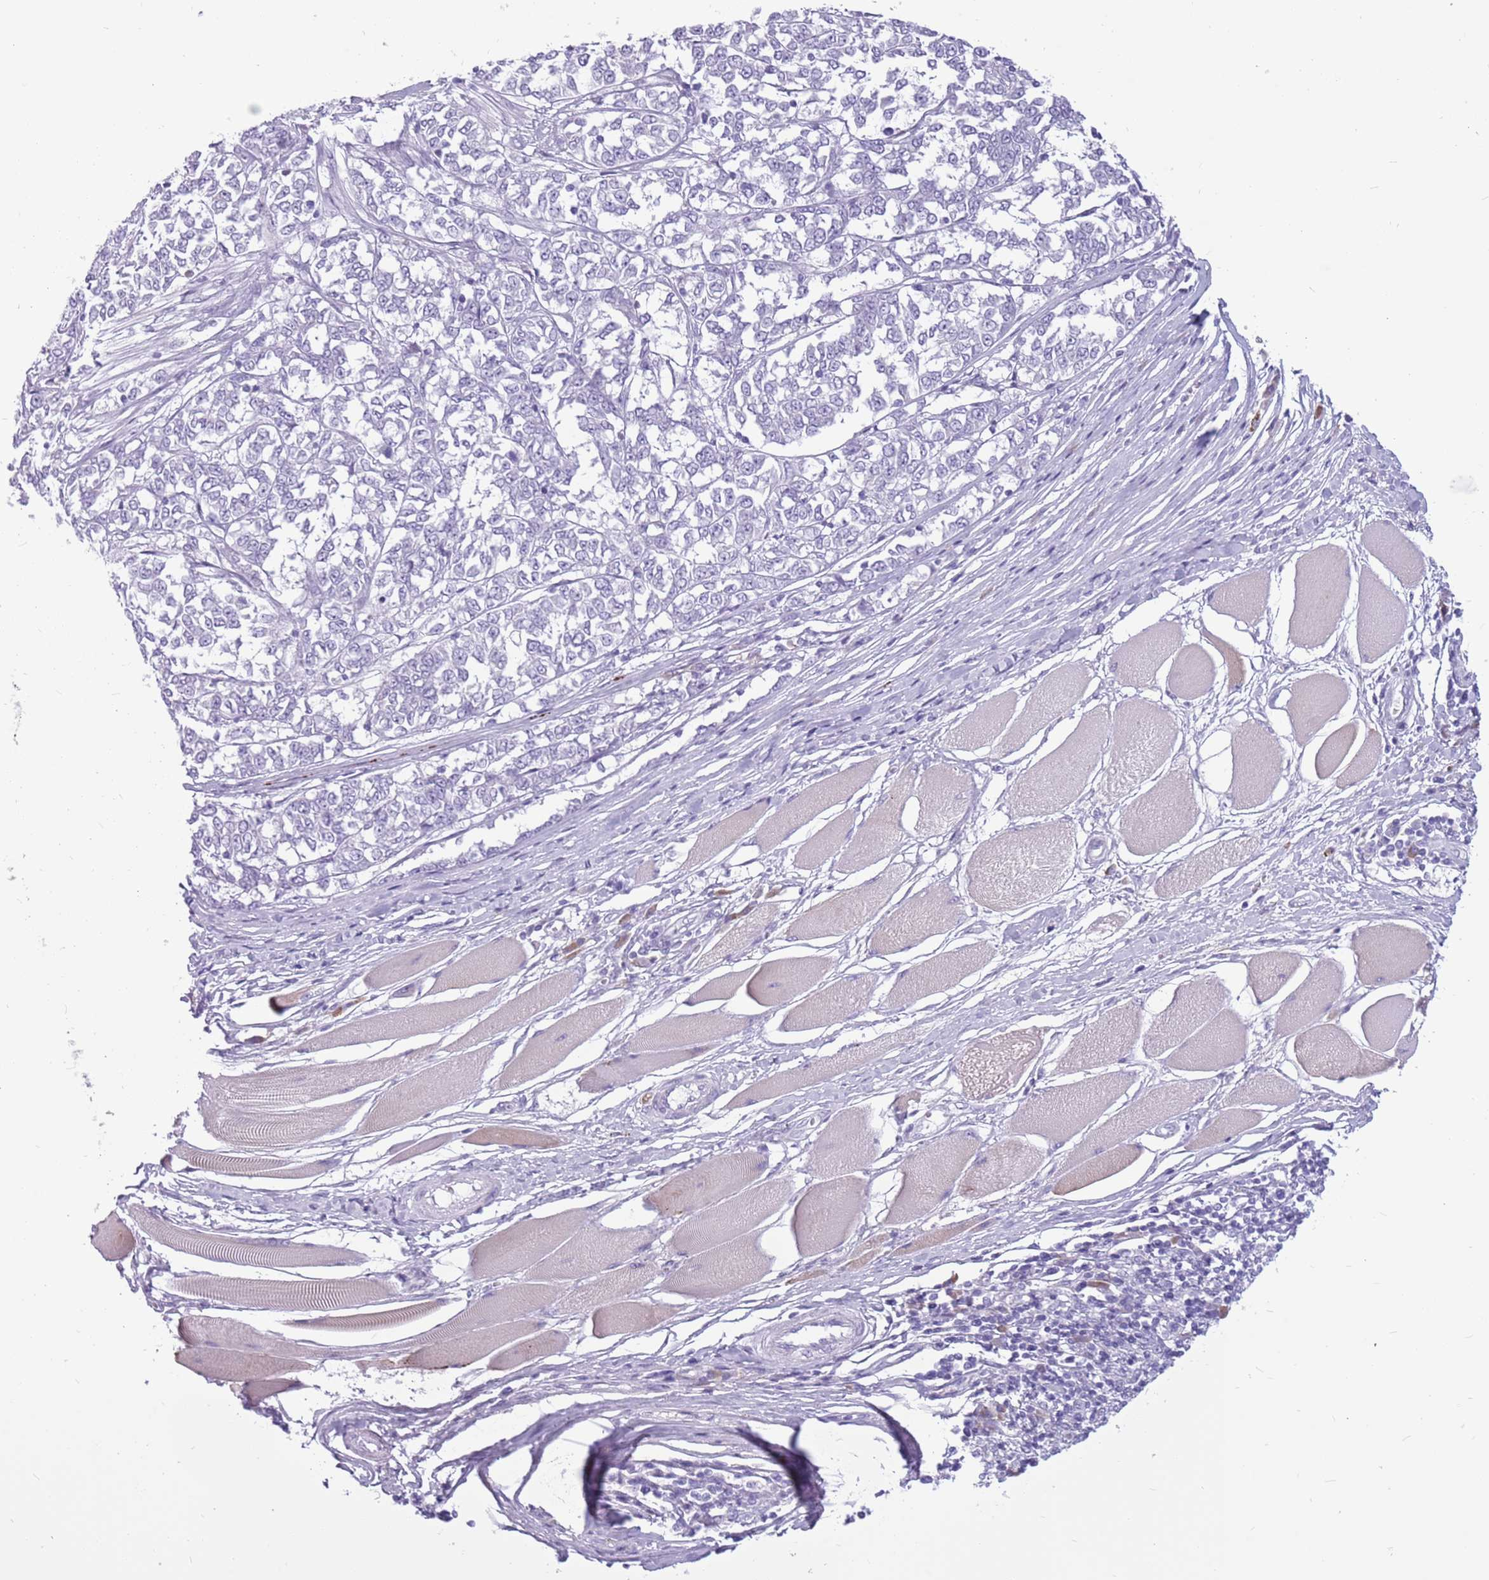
{"staining": {"intensity": "negative", "quantity": "none", "location": "none"}, "tissue": "melanoma", "cell_type": "Tumor cells", "image_type": "cancer", "snomed": [{"axis": "morphology", "description": "Malignant melanoma, NOS"}, {"axis": "topography", "description": "Skin"}], "caption": "Immunohistochemistry of melanoma reveals no staining in tumor cells. (Brightfield microscopy of DAB immunohistochemistry at high magnification).", "gene": "ZNF425", "patient": {"sex": "female", "age": 72}}